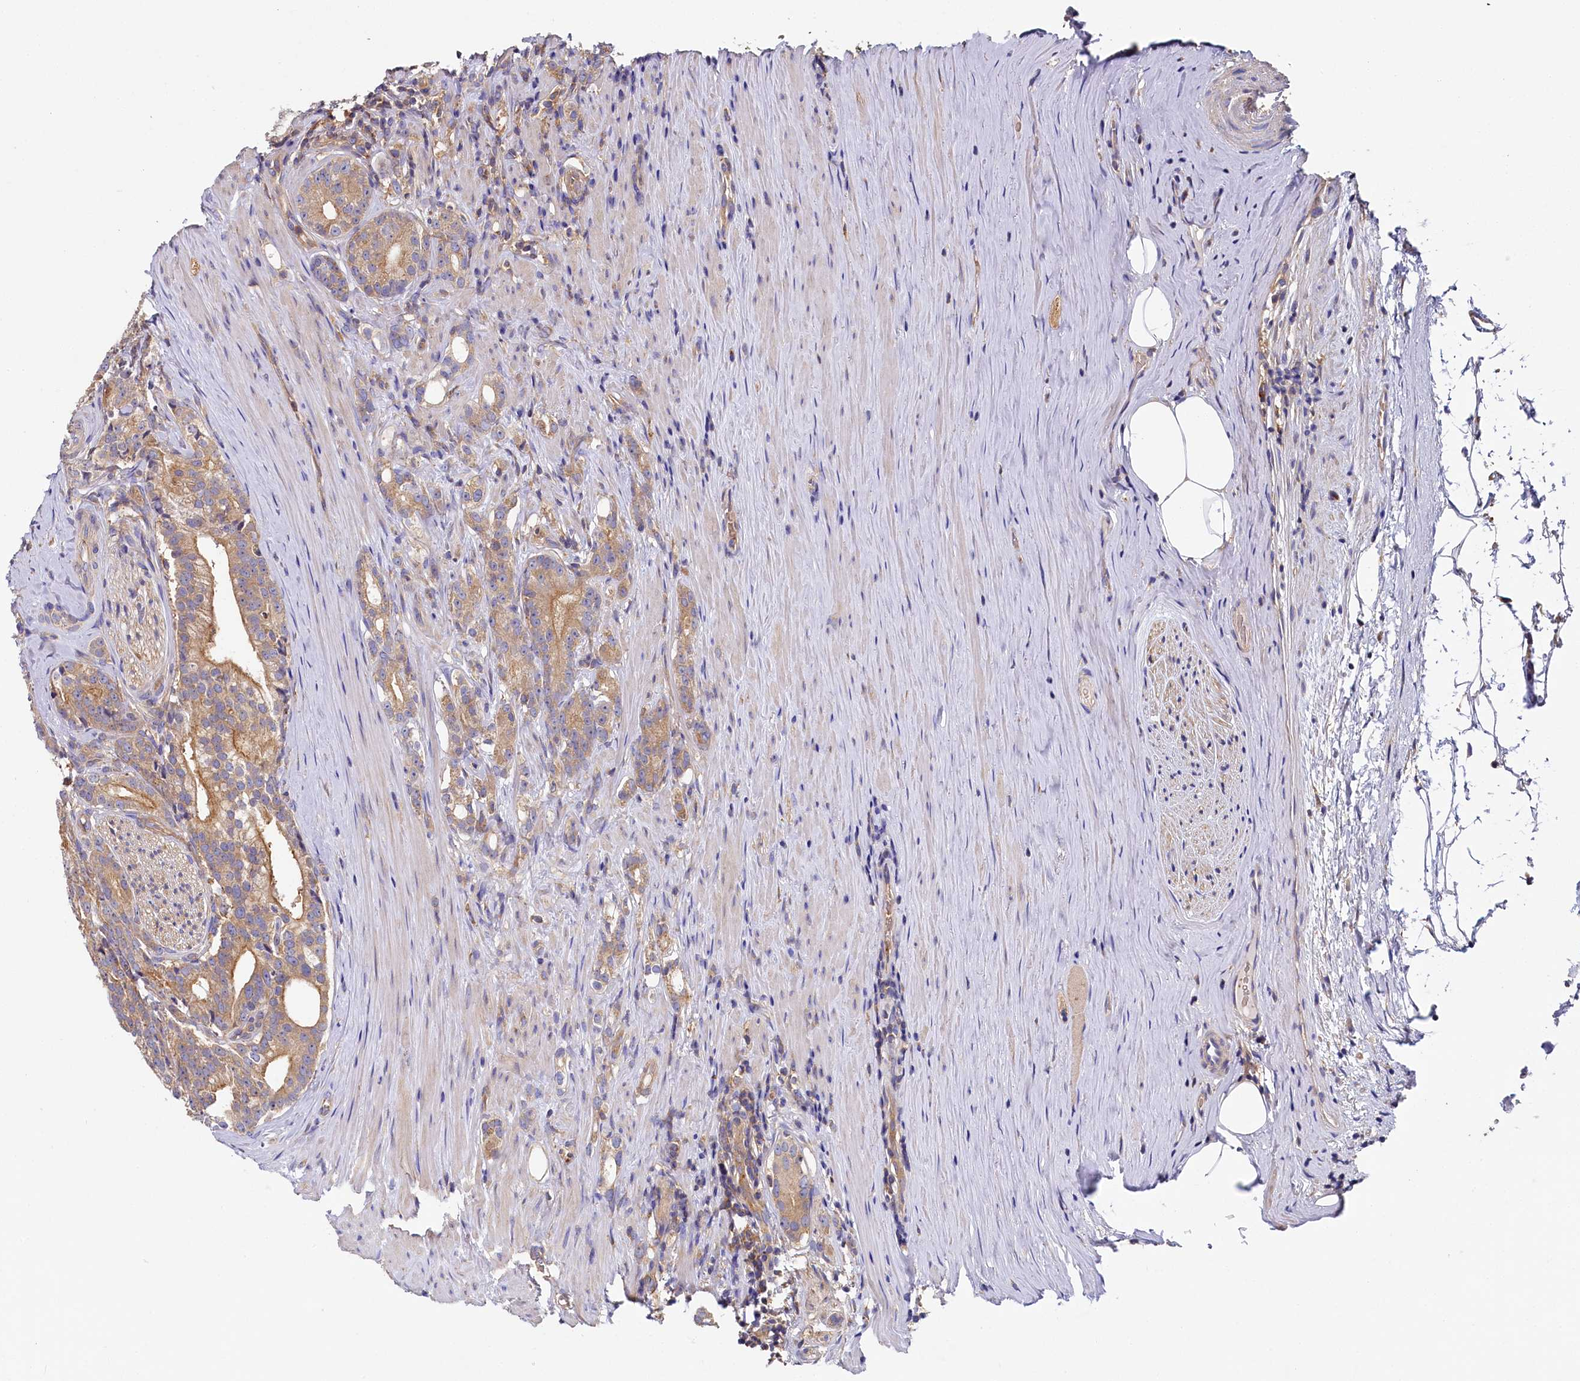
{"staining": {"intensity": "moderate", "quantity": "25%-75%", "location": "cytoplasmic/membranous"}, "tissue": "prostate cancer", "cell_type": "Tumor cells", "image_type": "cancer", "snomed": [{"axis": "morphology", "description": "Adenocarcinoma, Low grade"}, {"axis": "topography", "description": "Prostate"}], "caption": "The histopathology image shows a brown stain indicating the presence of a protein in the cytoplasmic/membranous of tumor cells in prostate low-grade adenocarcinoma.", "gene": "PPIP5K1", "patient": {"sex": "male", "age": 71}}